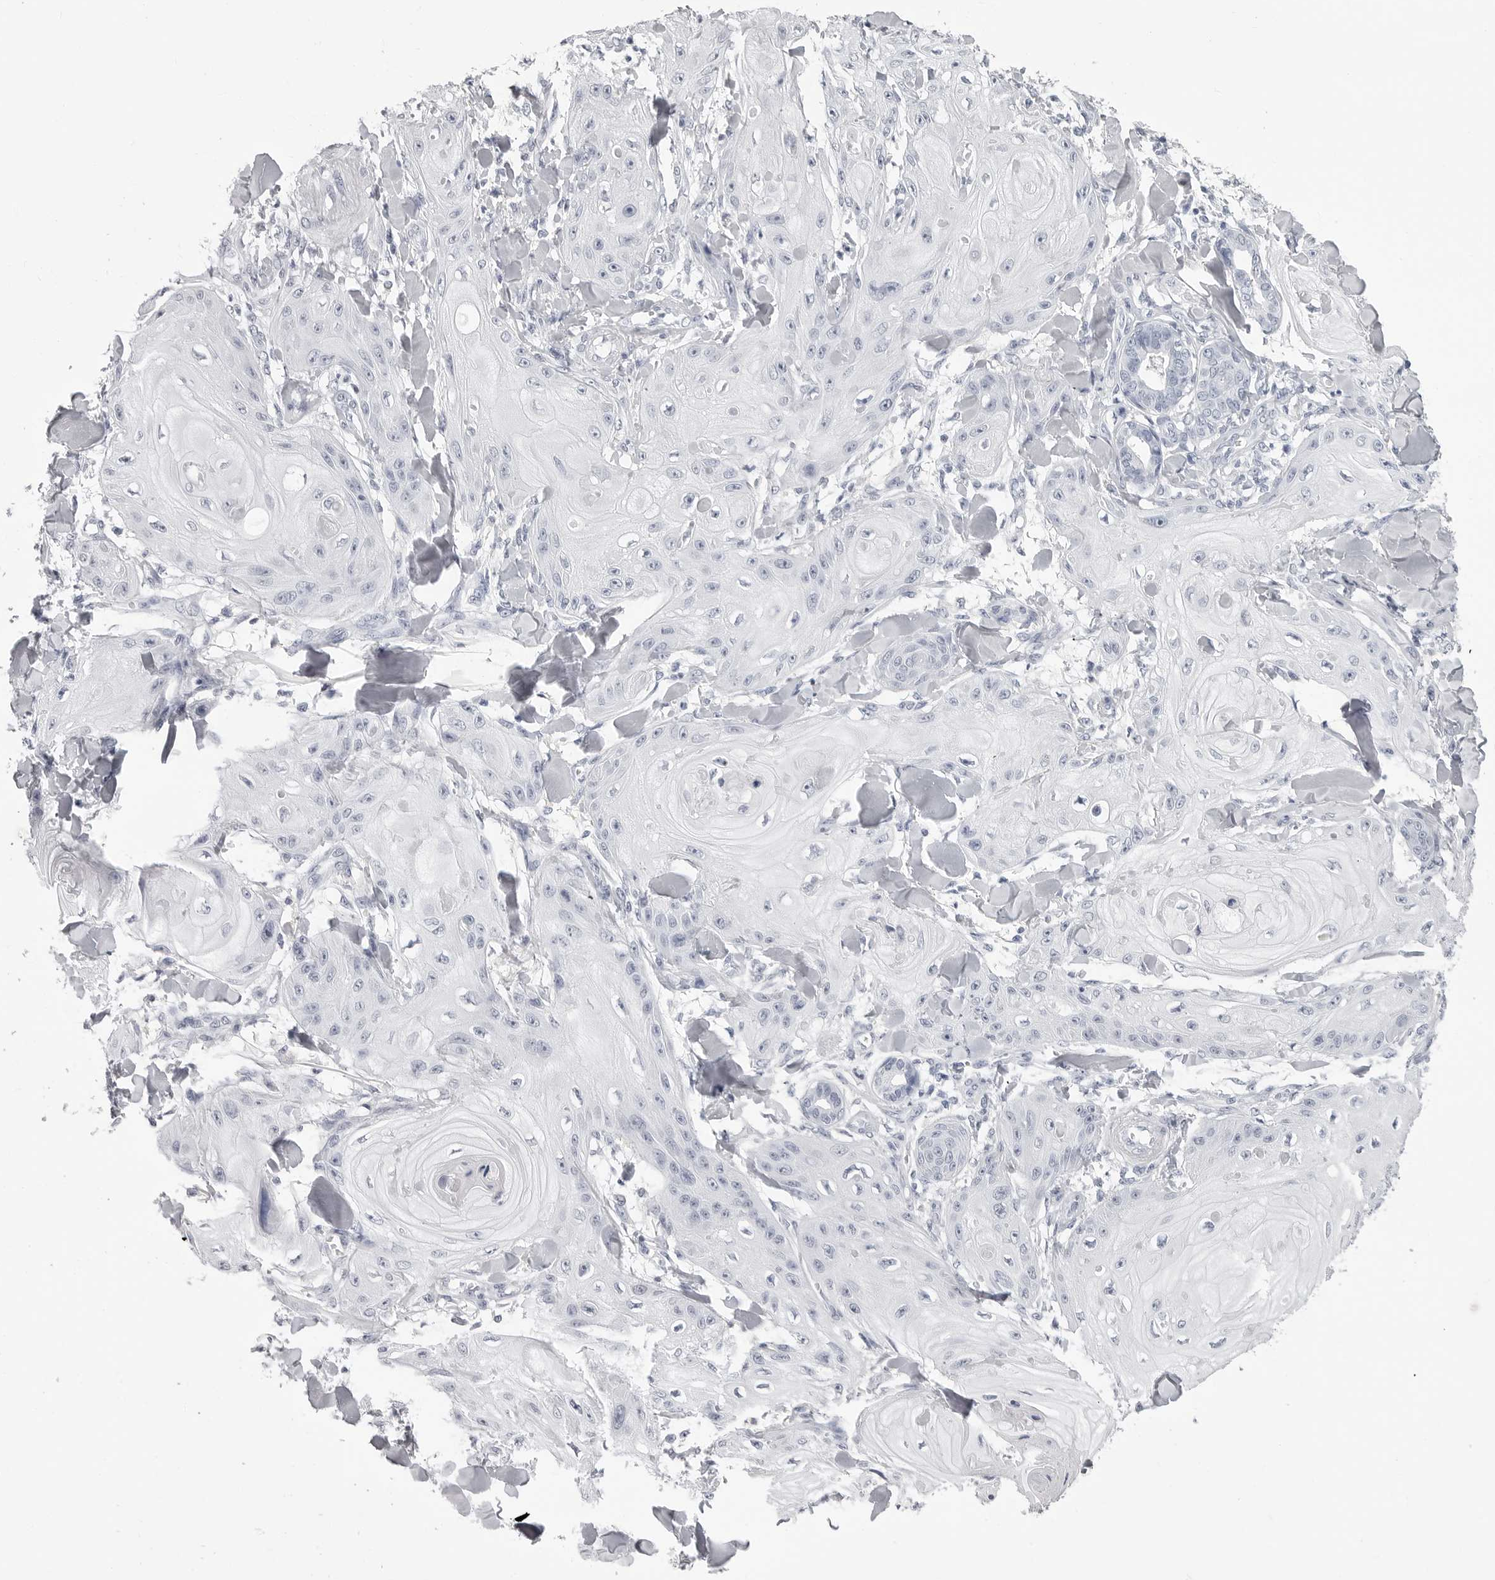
{"staining": {"intensity": "negative", "quantity": "none", "location": "none"}, "tissue": "skin cancer", "cell_type": "Tumor cells", "image_type": "cancer", "snomed": [{"axis": "morphology", "description": "Squamous cell carcinoma, NOS"}, {"axis": "topography", "description": "Skin"}], "caption": "Tumor cells are negative for protein expression in human skin cancer (squamous cell carcinoma). (DAB immunohistochemistry (IHC), high magnification).", "gene": "LGALS4", "patient": {"sex": "male", "age": 74}}